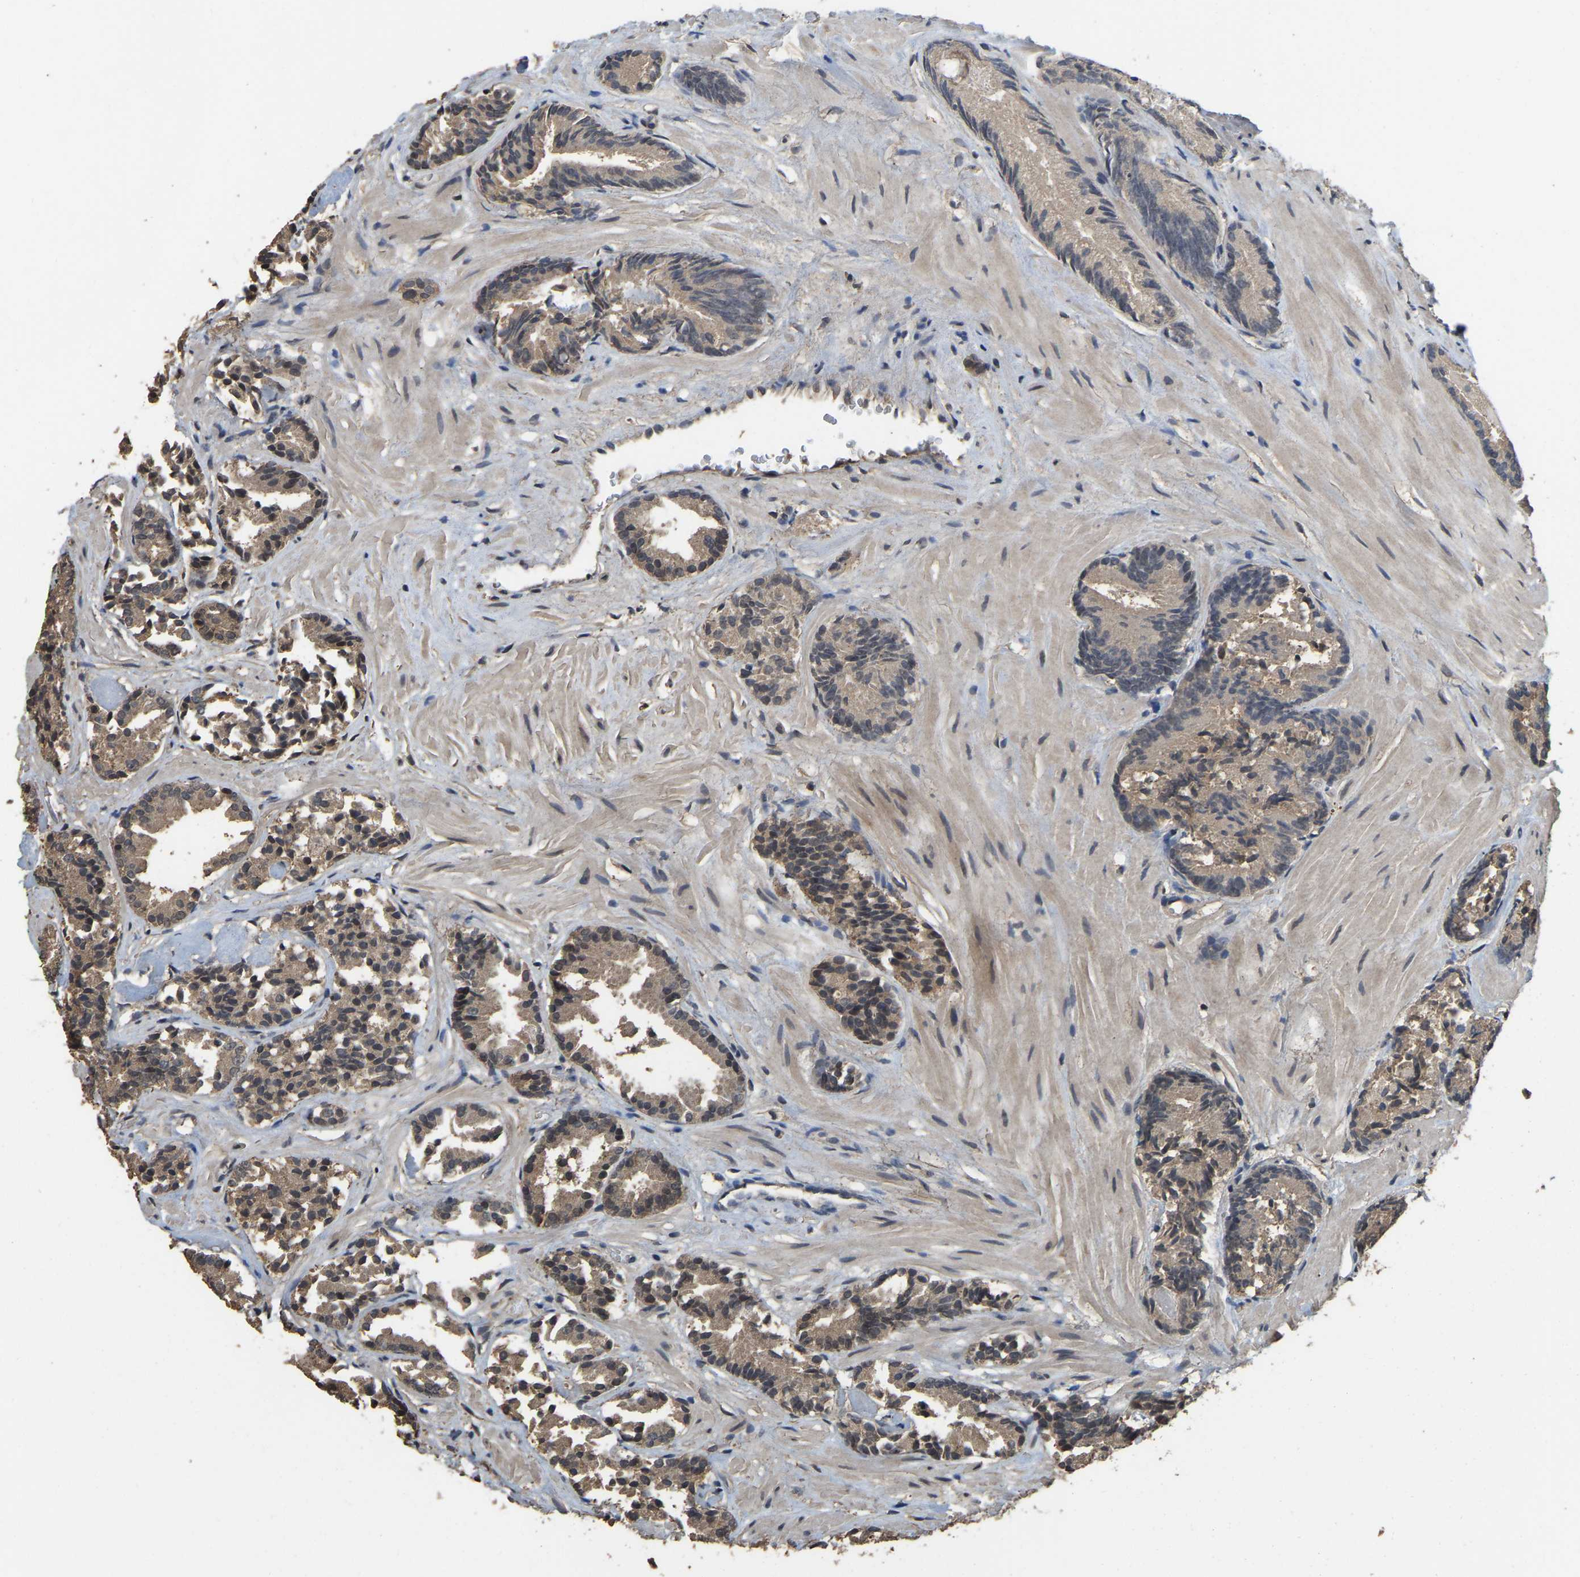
{"staining": {"intensity": "moderate", "quantity": ">75%", "location": "cytoplasmic/membranous"}, "tissue": "prostate cancer", "cell_type": "Tumor cells", "image_type": "cancer", "snomed": [{"axis": "morphology", "description": "Adenocarcinoma, Low grade"}, {"axis": "topography", "description": "Prostate"}], "caption": "Human low-grade adenocarcinoma (prostate) stained with a protein marker displays moderate staining in tumor cells.", "gene": "ARHGAP23", "patient": {"sex": "male", "age": 51}}